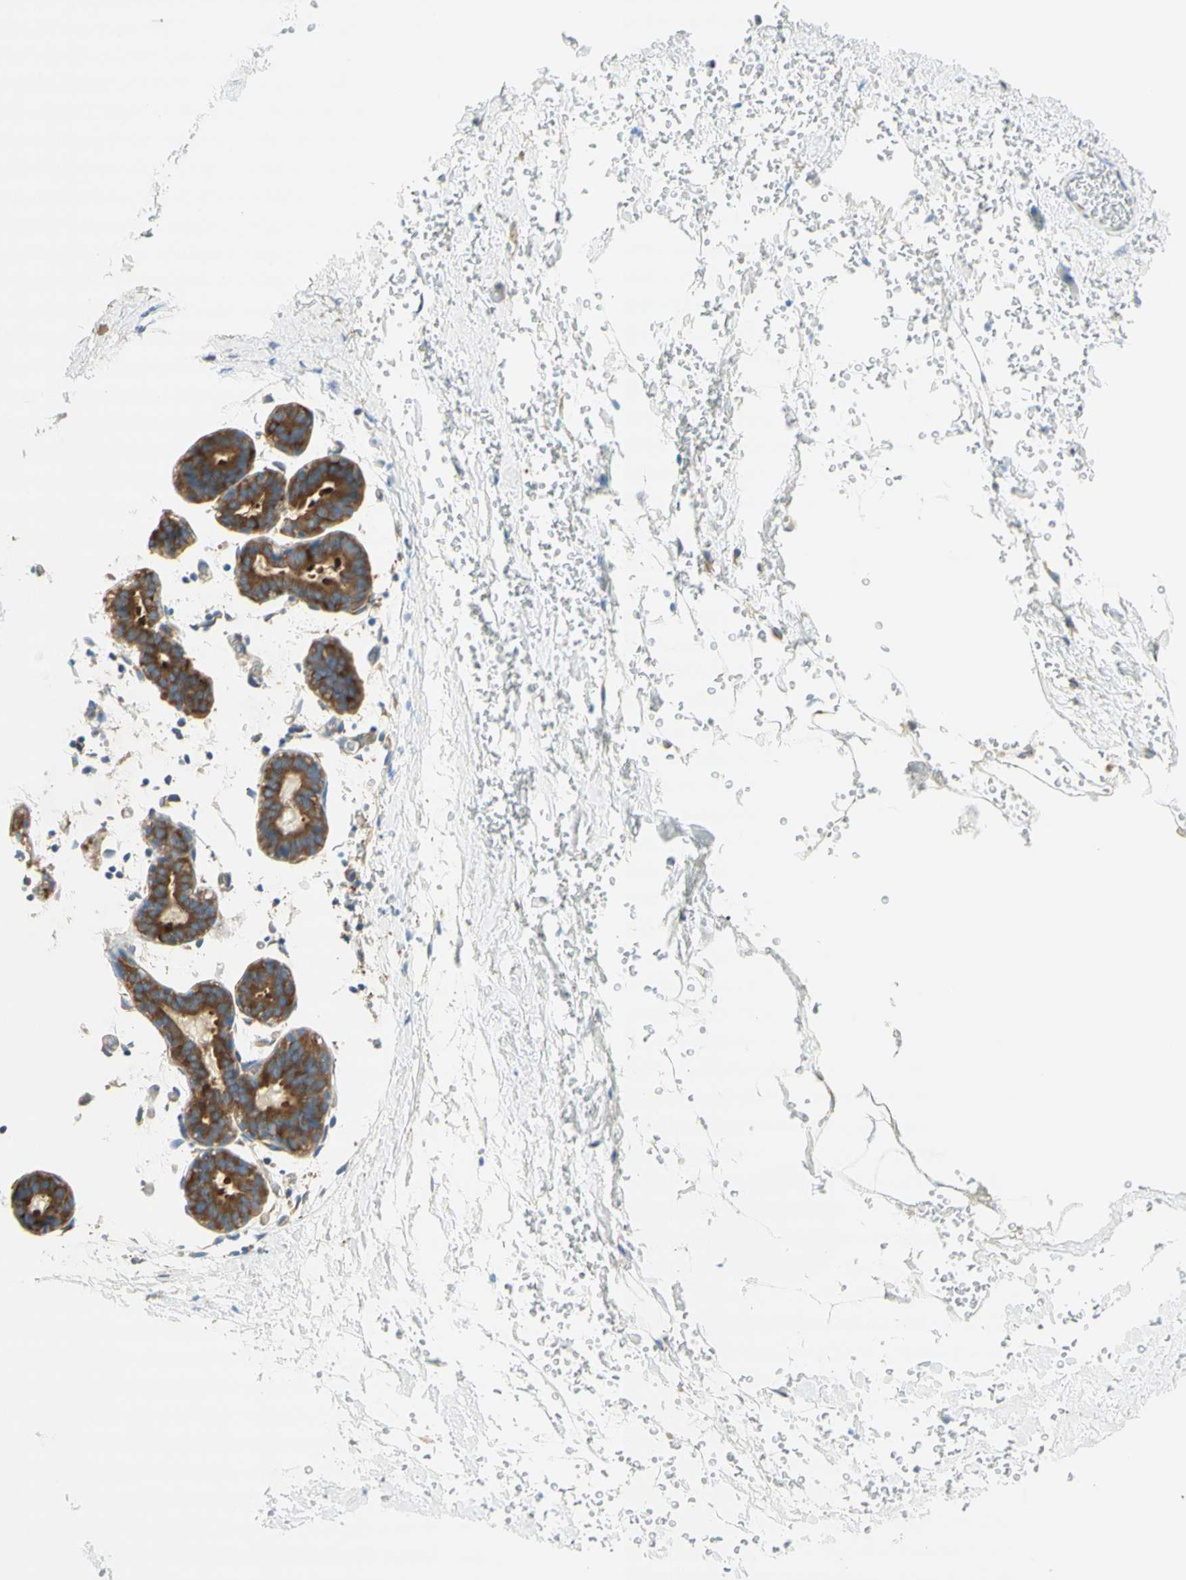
{"staining": {"intensity": "weak", "quantity": "25%-75%", "location": "cytoplasmic/membranous"}, "tissue": "breast", "cell_type": "Adipocytes", "image_type": "normal", "snomed": [{"axis": "morphology", "description": "Normal tissue, NOS"}, {"axis": "topography", "description": "Breast"}], "caption": "Immunohistochemistry of benign breast exhibits low levels of weak cytoplasmic/membranous expression in approximately 25%-75% of adipocytes. (Brightfield microscopy of DAB IHC at high magnification).", "gene": "DYNC1H1", "patient": {"sex": "female", "age": 27}}